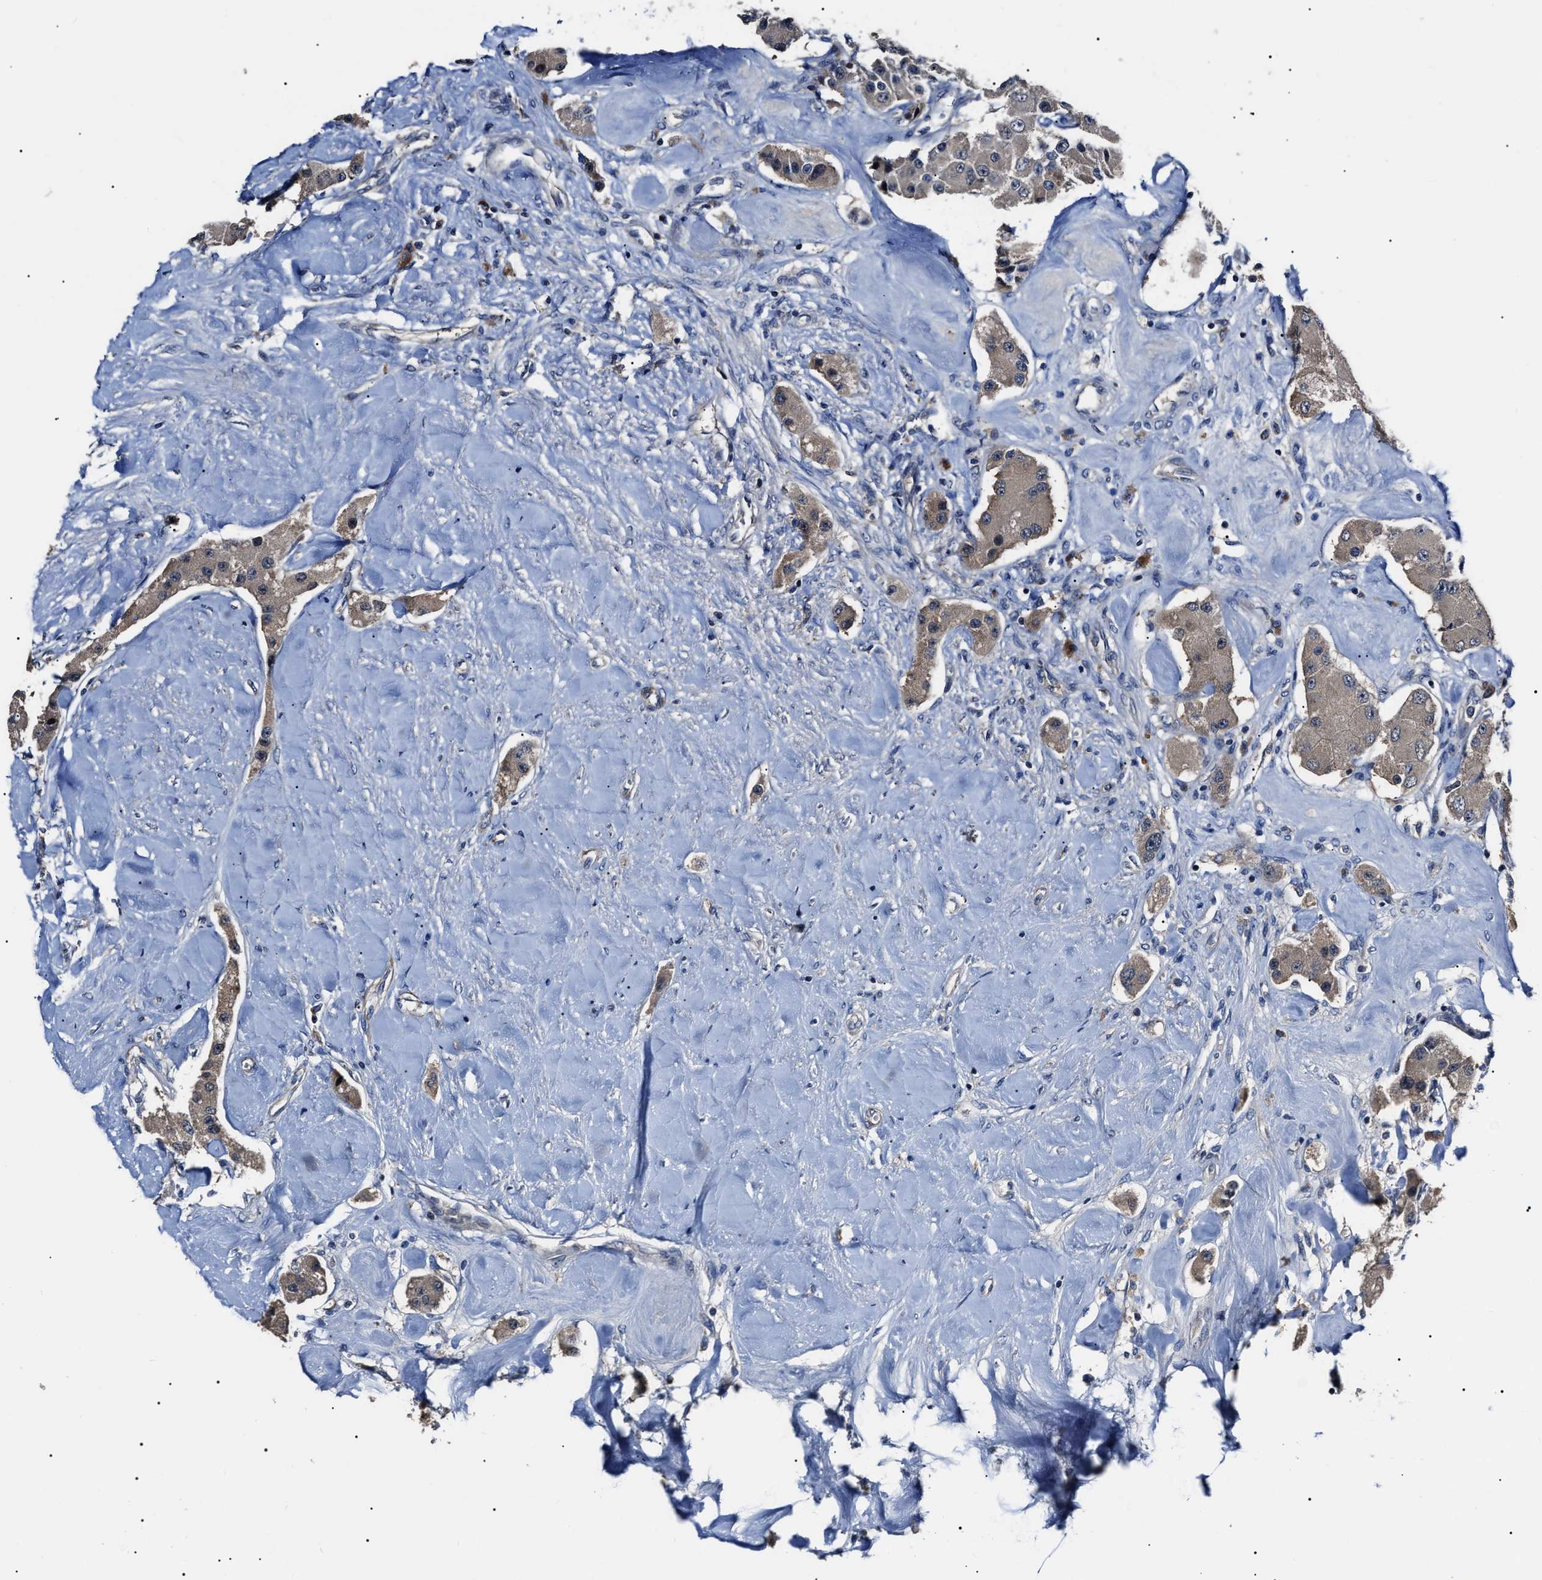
{"staining": {"intensity": "weak", "quantity": ">75%", "location": "cytoplasmic/membranous"}, "tissue": "carcinoid", "cell_type": "Tumor cells", "image_type": "cancer", "snomed": [{"axis": "morphology", "description": "Carcinoid, malignant, NOS"}, {"axis": "topography", "description": "Pancreas"}], "caption": "High-power microscopy captured an IHC micrograph of carcinoid, revealing weak cytoplasmic/membranous expression in approximately >75% of tumor cells.", "gene": "IFT81", "patient": {"sex": "male", "age": 41}}